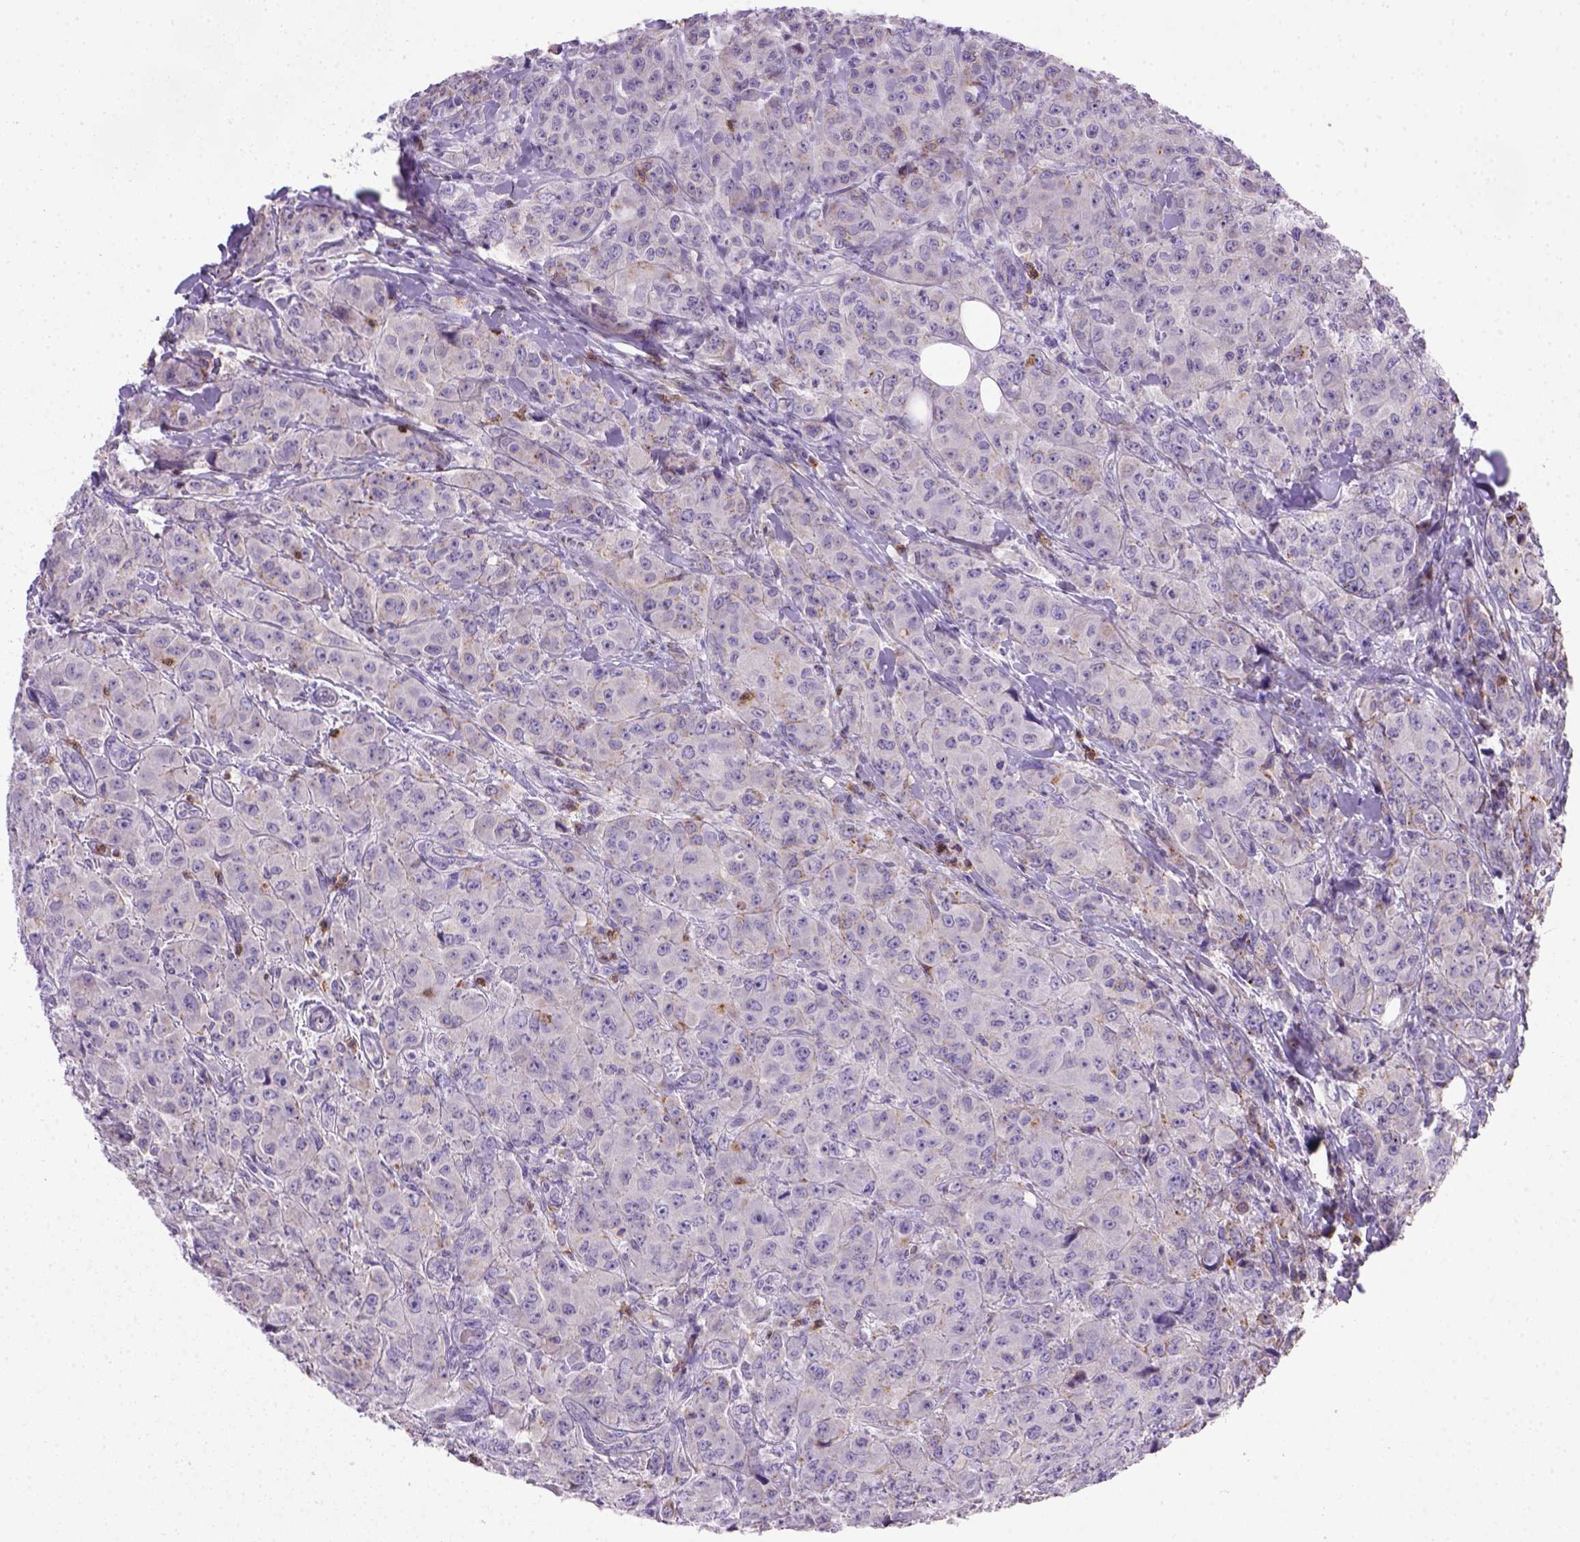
{"staining": {"intensity": "negative", "quantity": "none", "location": "none"}, "tissue": "breast cancer", "cell_type": "Tumor cells", "image_type": "cancer", "snomed": [{"axis": "morphology", "description": "Duct carcinoma"}, {"axis": "topography", "description": "Breast"}], "caption": "IHC photomicrograph of human infiltrating ductal carcinoma (breast) stained for a protein (brown), which exhibits no staining in tumor cells.", "gene": "CD3E", "patient": {"sex": "female", "age": 43}}